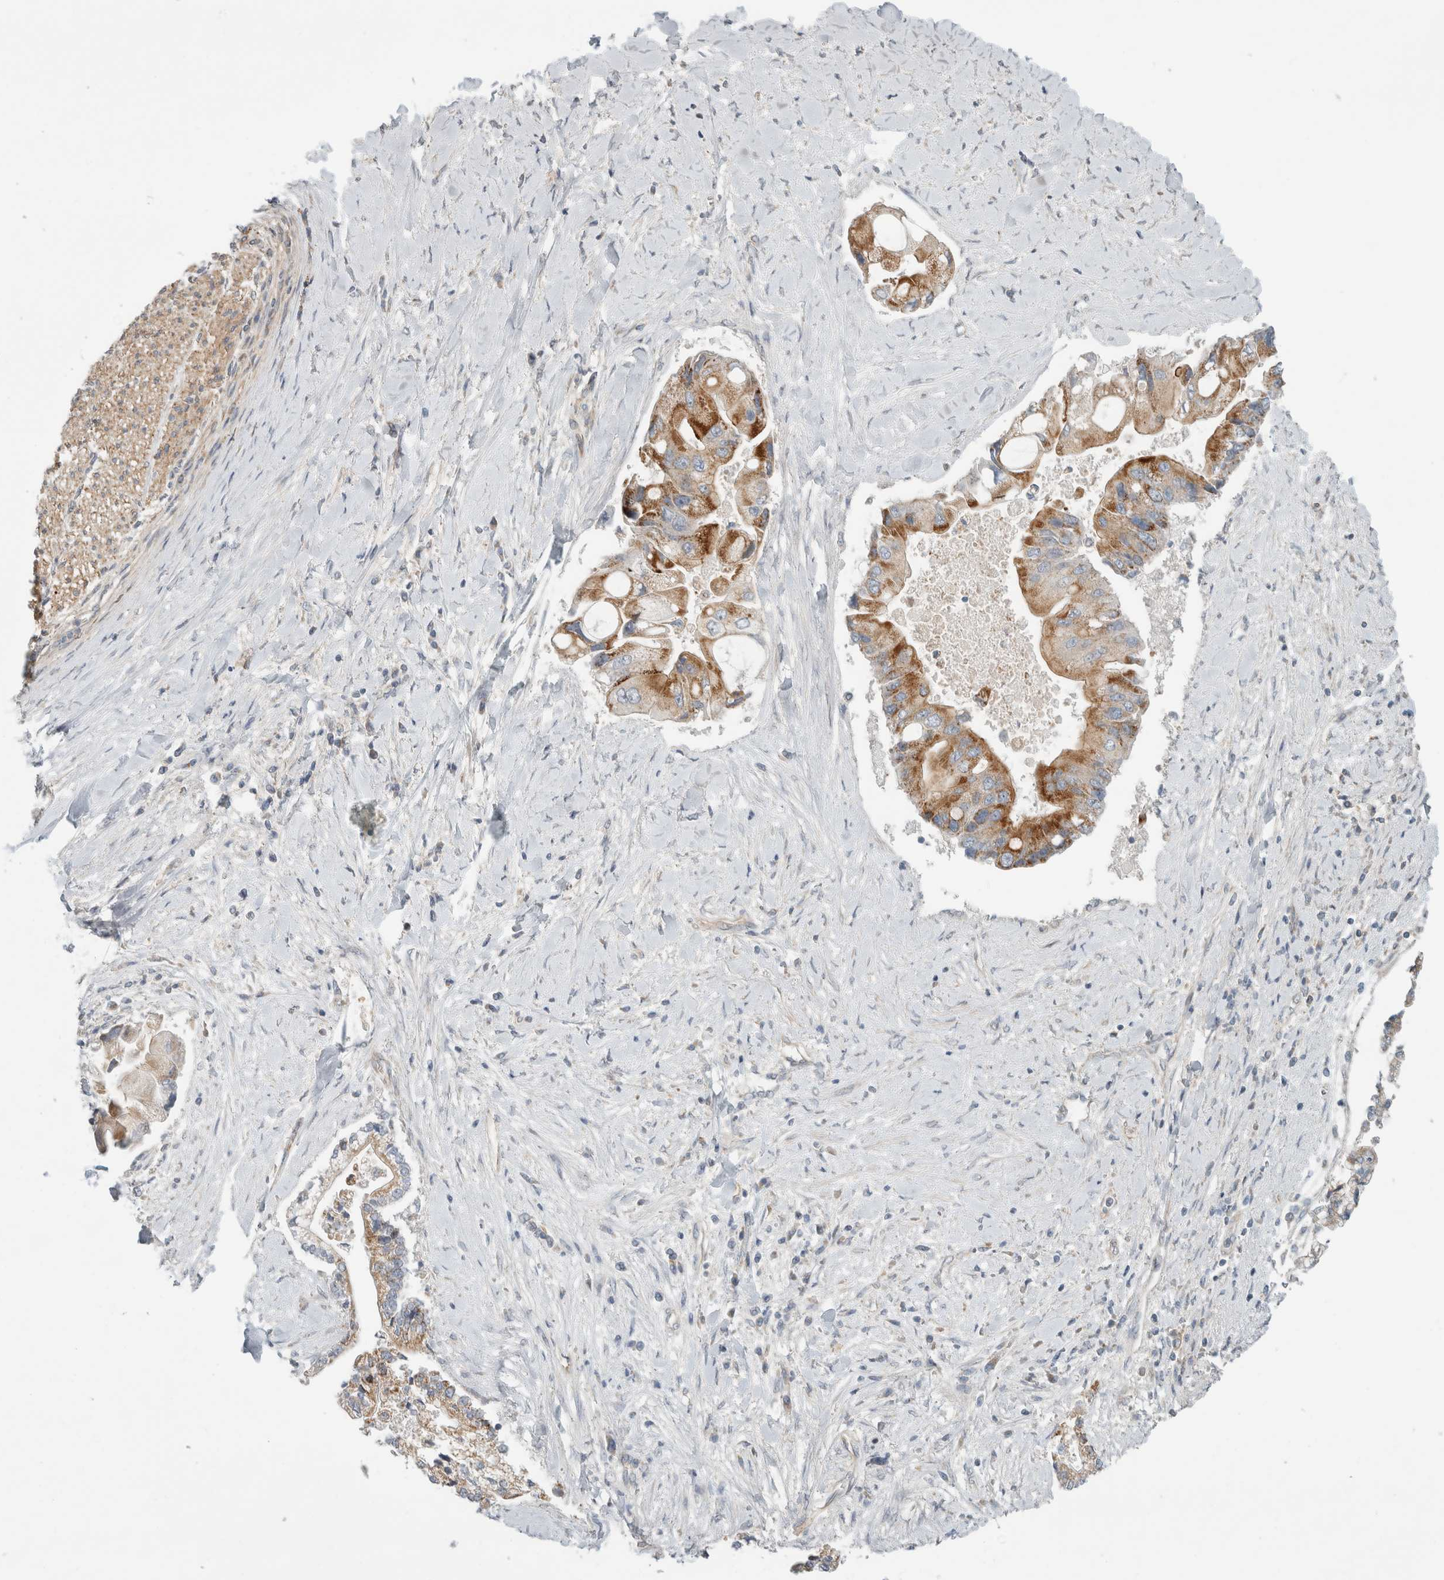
{"staining": {"intensity": "moderate", "quantity": ">75%", "location": "cytoplasmic/membranous"}, "tissue": "liver cancer", "cell_type": "Tumor cells", "image_type": "cancer", "snomed": [{"axis": "morphology", "description": "Cholangiocarcinoma"}, {"axis": "topography", "description": "Liver"}], "caption": "IHC (DAB) staining of human cholangiocarcinoma (liver) demonstrates moderate cytoplasmic/membranous protein positivity in about >75% of tumor cells.", "gene": "KPNA5", "patient": {"sex": "male", "age": 50}}